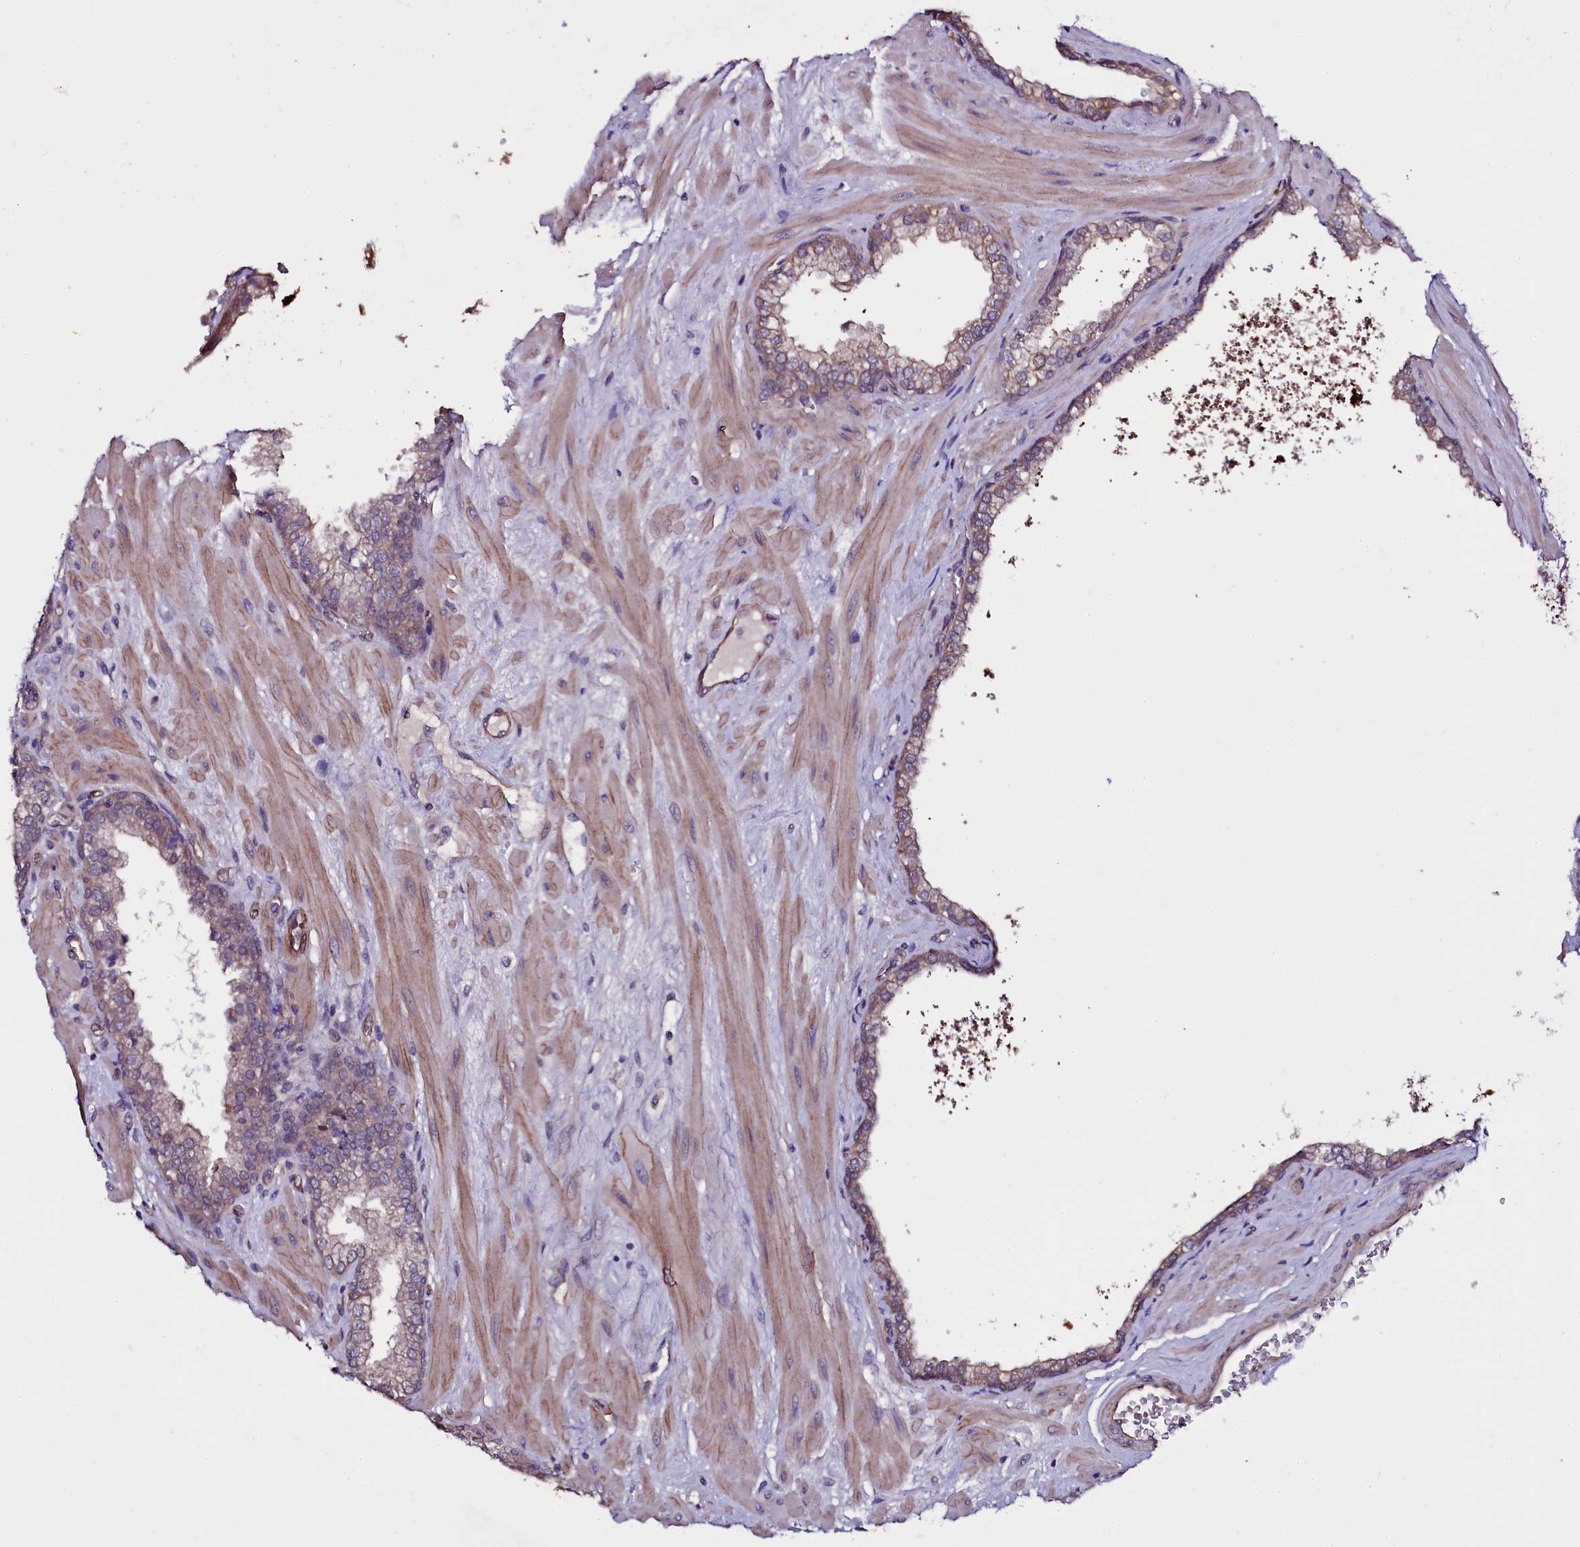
{"staining": {"intensity": "moderate", "quantity": "25%-75%", "location": "cytoplasmic/membranous"}, "tissue": "prostate", "cell_type": "Glandular cells", "image_type": "normal", "snomed": [{"axis": "morphology", "description": "Normal tissue, NOS"}, {"axis": "topography", "description": "Prostate"}], "caption": "The histopathology image shows immunohistochemical staining of normal prostate. There is moderate cytoplasmic/membranous positivity is identified in approximately 25%-75% of glandular cells.", "gene": "MEX3C", "patient": {"sex": "male", "age": 60}}